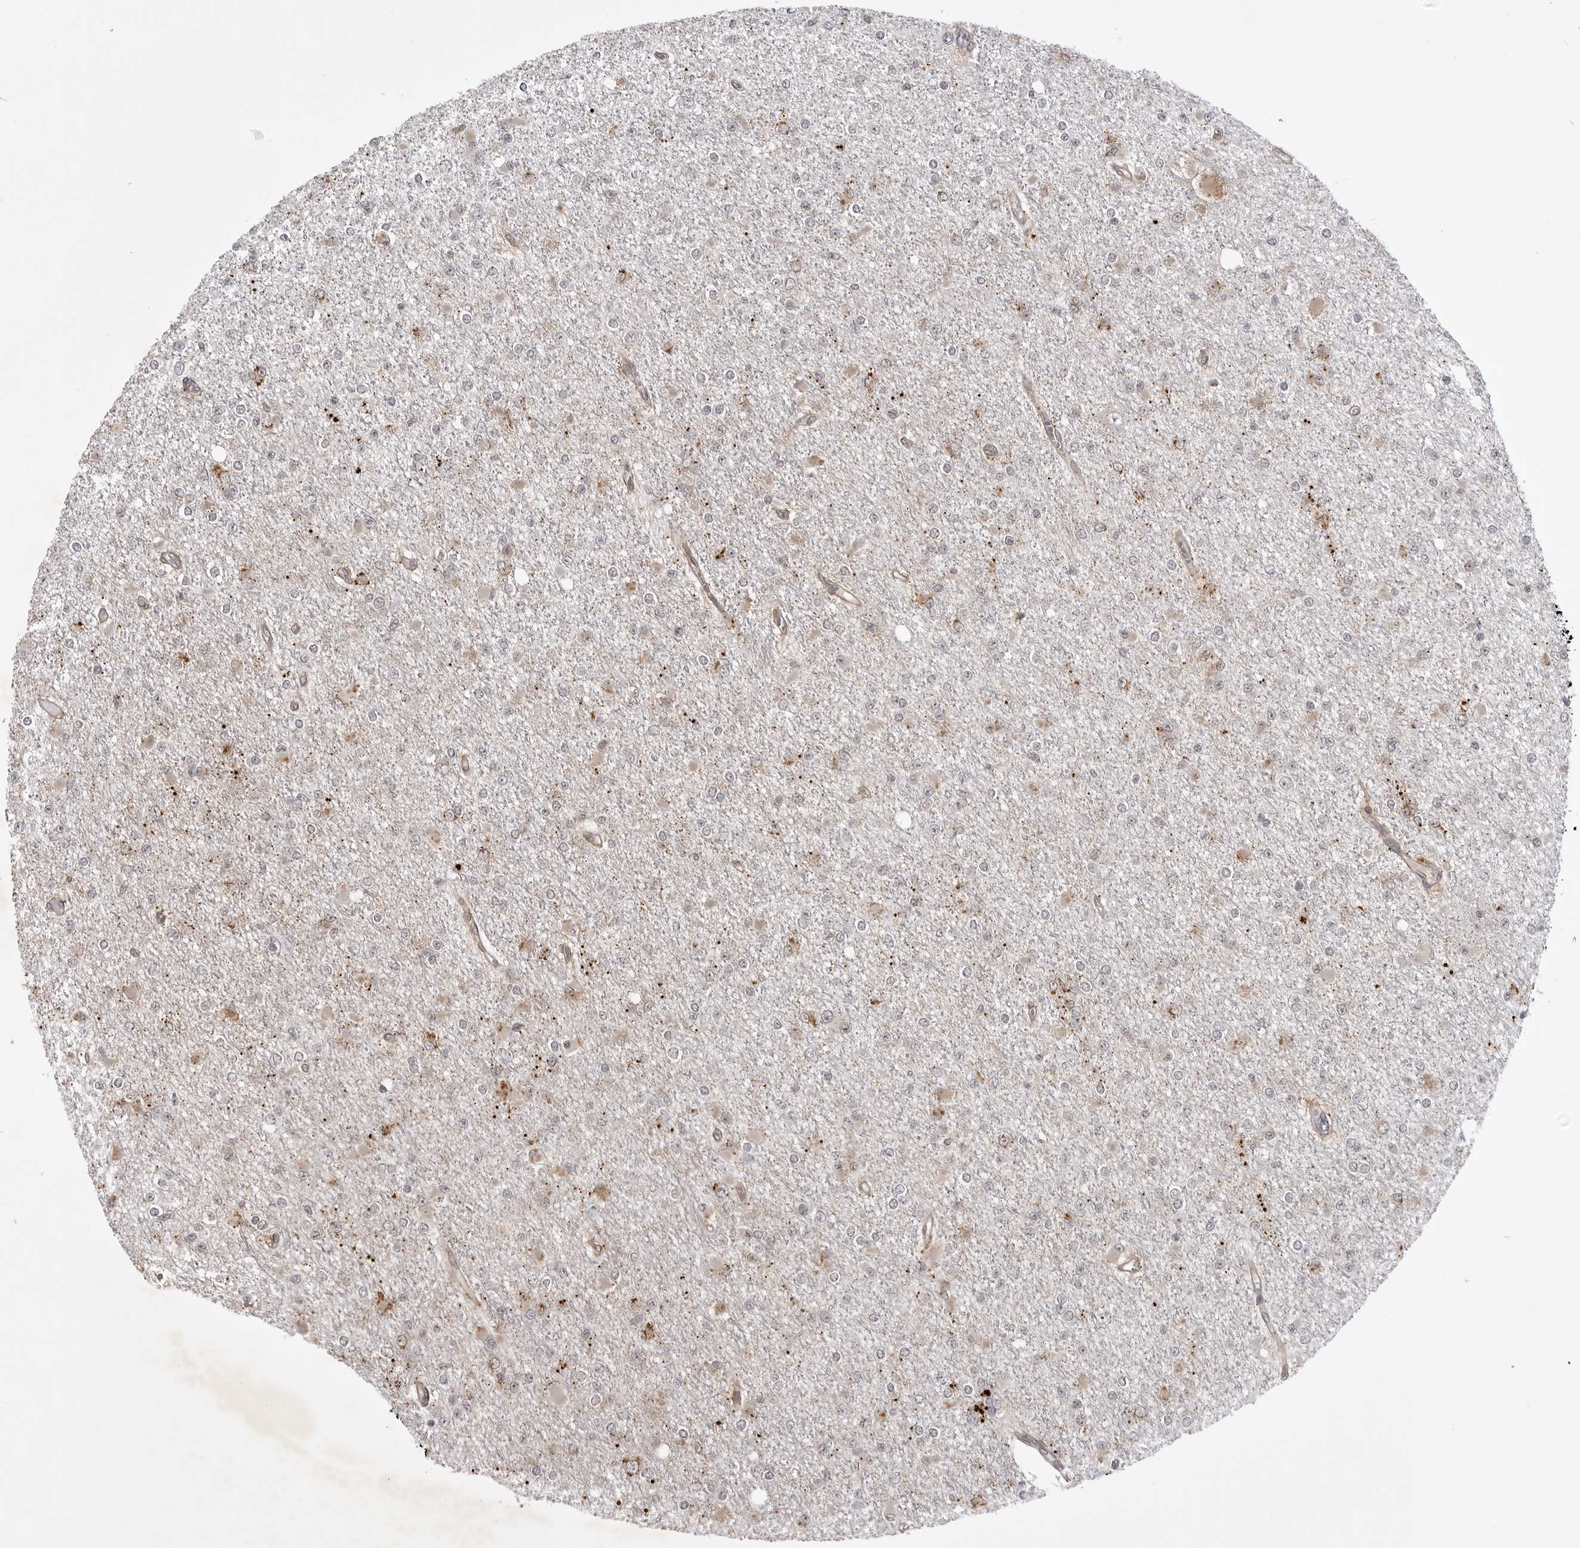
{"staining": {"intensity": "negative", "quantity": "none", "location": "none"}, "tissue": "glioma", "cell_type": "Tumor cells", "image_type": "cancer", "snomed": [{"axis": "morphology", "description": "Glioma, malignant, Low grade"}, {"axis": "topography", "description": "Brain"}], "caption": "Immunohistochemistry of glioma displays no staining in tumor cells. The staining is performed using DAB brown chromogen with nuclei counter-stained in using hematoxylin.", "gene": "USP43", "patient": {"sex": "female", "age": 22}}